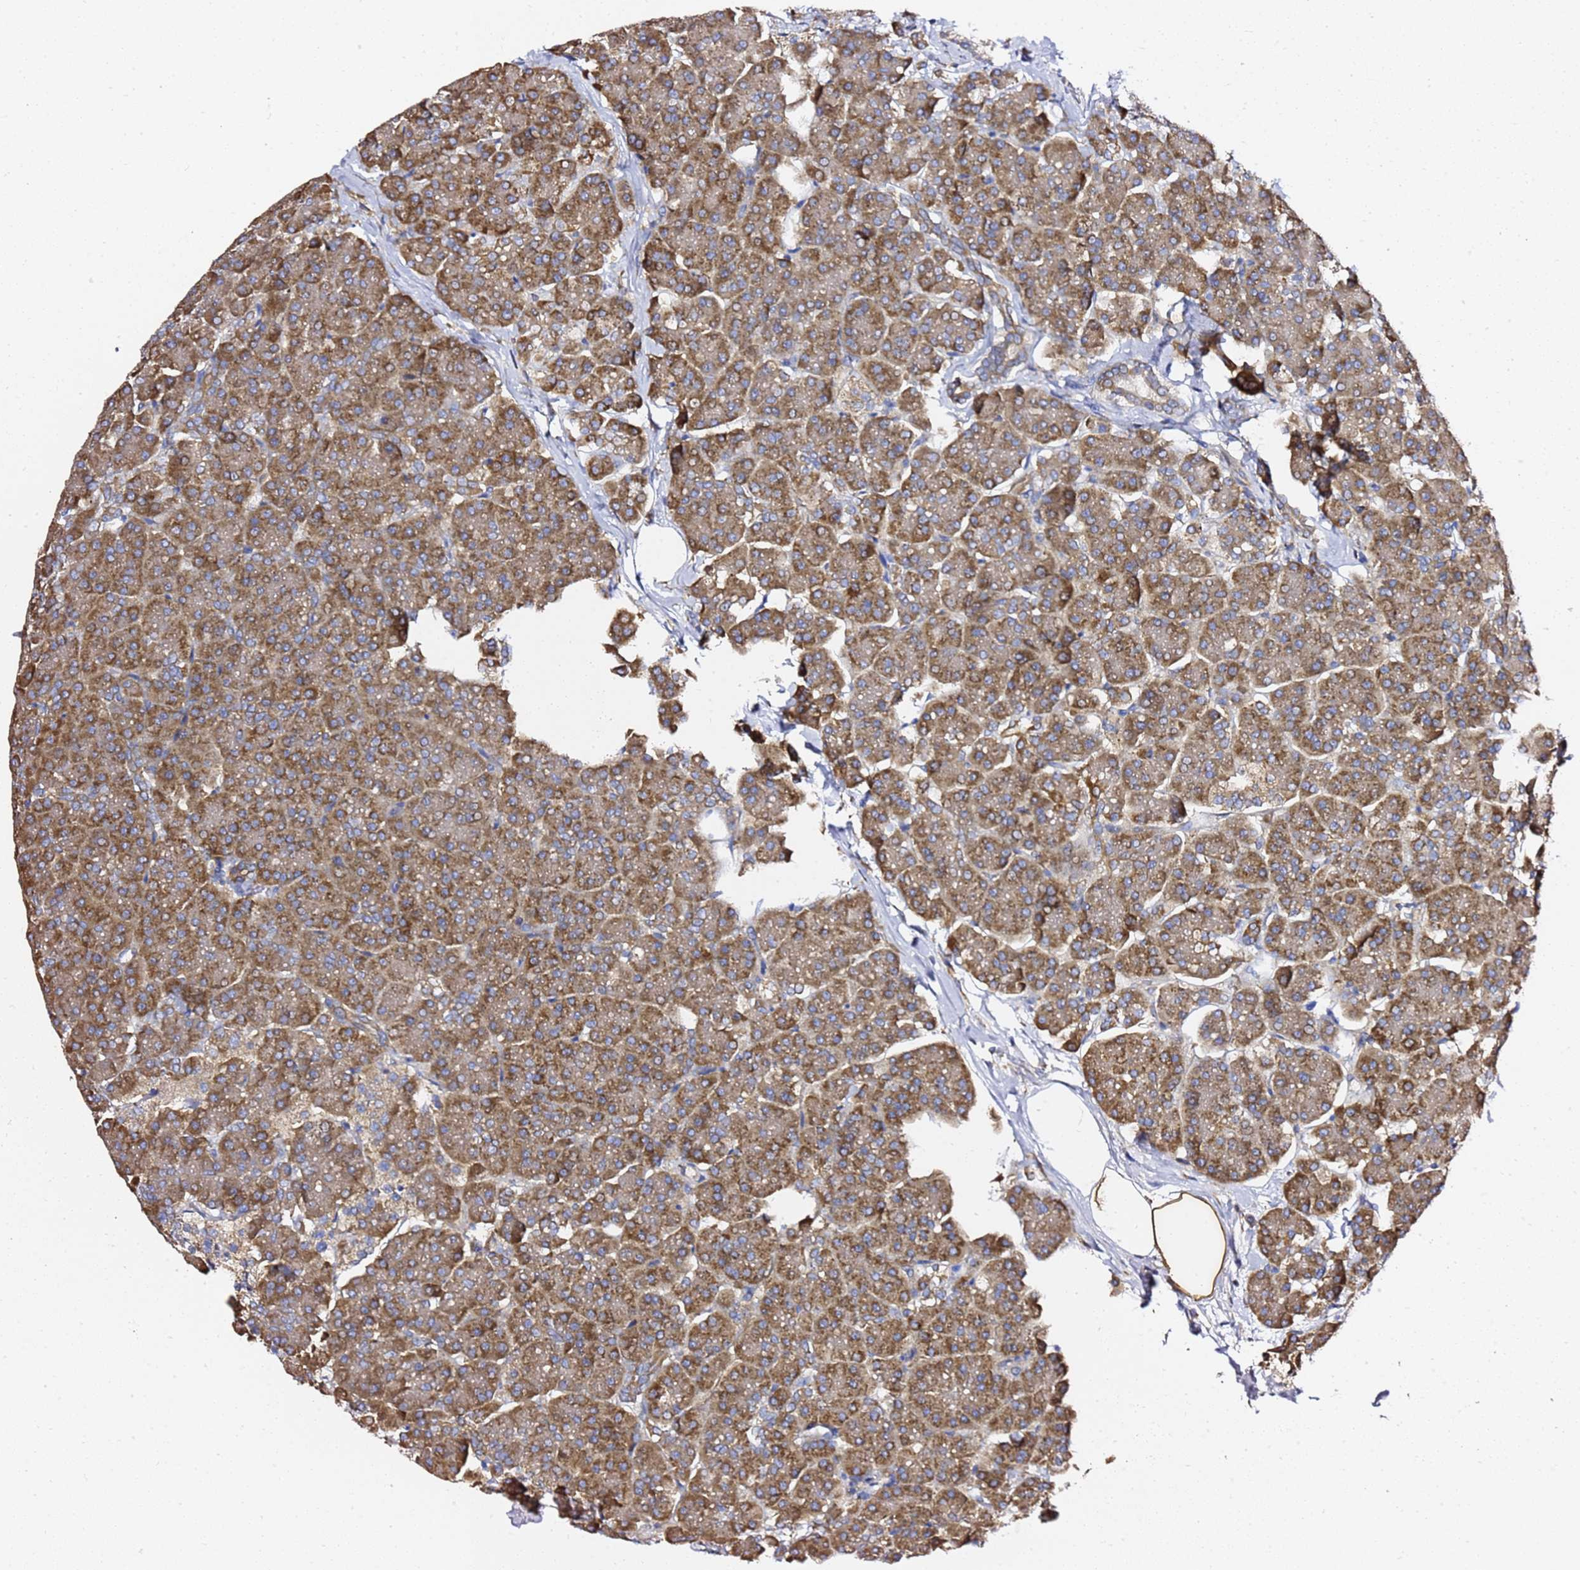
{"staining": {"intensity": "moderate", "quantity": ">75%", "location": "cytoplasmic/membranous"}, "tissue": "pancreas", "cell_type": "Exocrine glandular cells", "image_type": "normal", "snomed": [{"axis": "morphology", "description": "Normal tissue, NOS"}, {"axis": "topography", "description": "Pancreas"}, {"axis": "topography", "description": "Peripheral nerve tissue"}], "caption": "Protein staining of unremarkable pancreas demonstrates moderate cytoplasmic/membranous staining in about >75% of exocrine glandular cells. (DAB (3,3'-diaminobenzidine) IHC with brightfield microscopy, high magnification).", "gene": "C19orf12", "patient": {"sex": "male", "age": 54}}